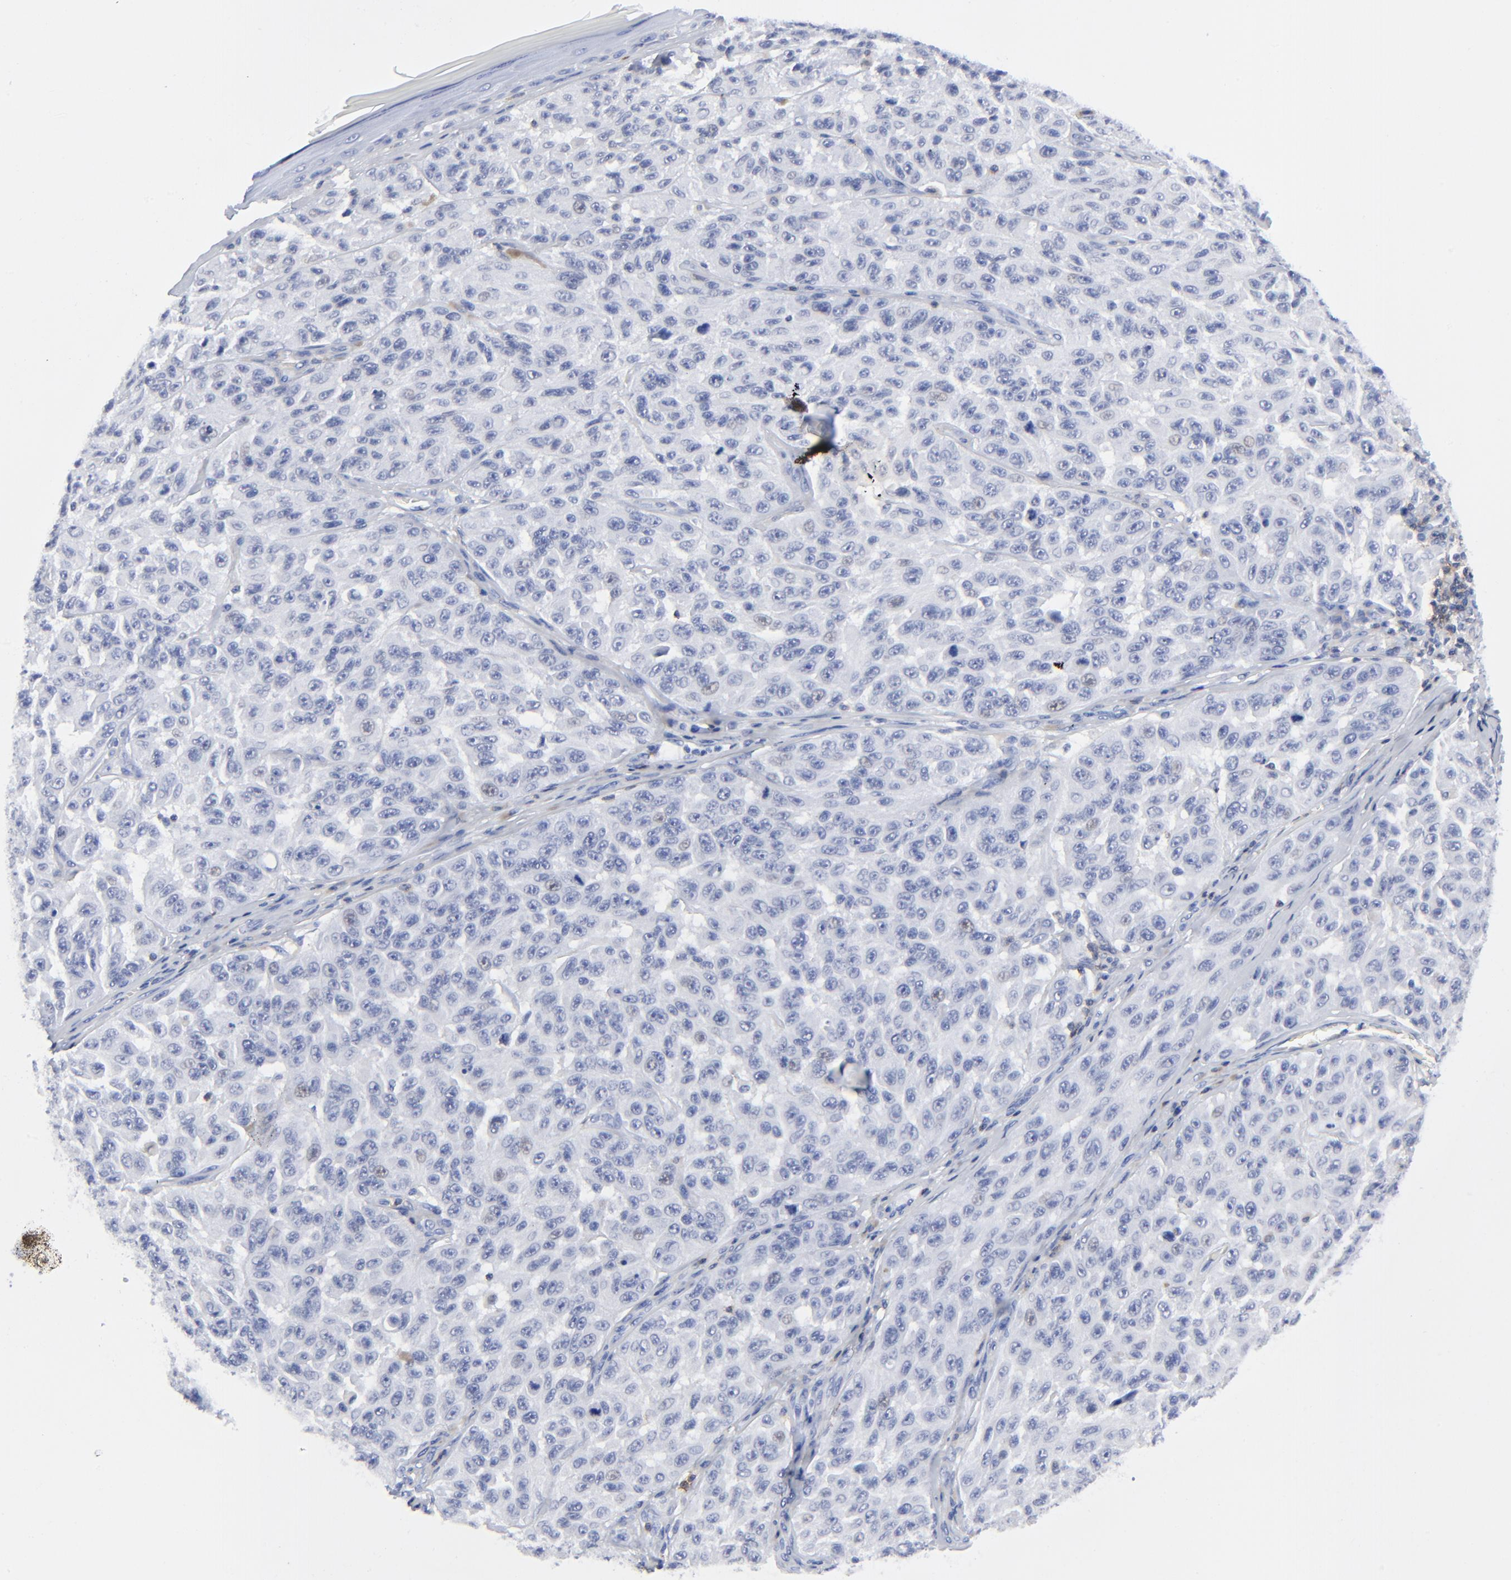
{"staining": {"intensity": "negative", "quantity": "none", "location": "none"}, "tissue": "melanoma", "cell_type": "Tumor cells", "image_type": "cancer", "snomed": [{"axis": "morphology", "description": "Malignant melanoma, NOS"}, {"axis": "topography", "description": "Skin"}], "caption": "Immunohistochemistry (IHC) histopathology image of melanoma stained for a protein (brown), which displays no staining in tumor cells.", "gene": "LCK", "patient": {"sex": "male", "age": 30}}